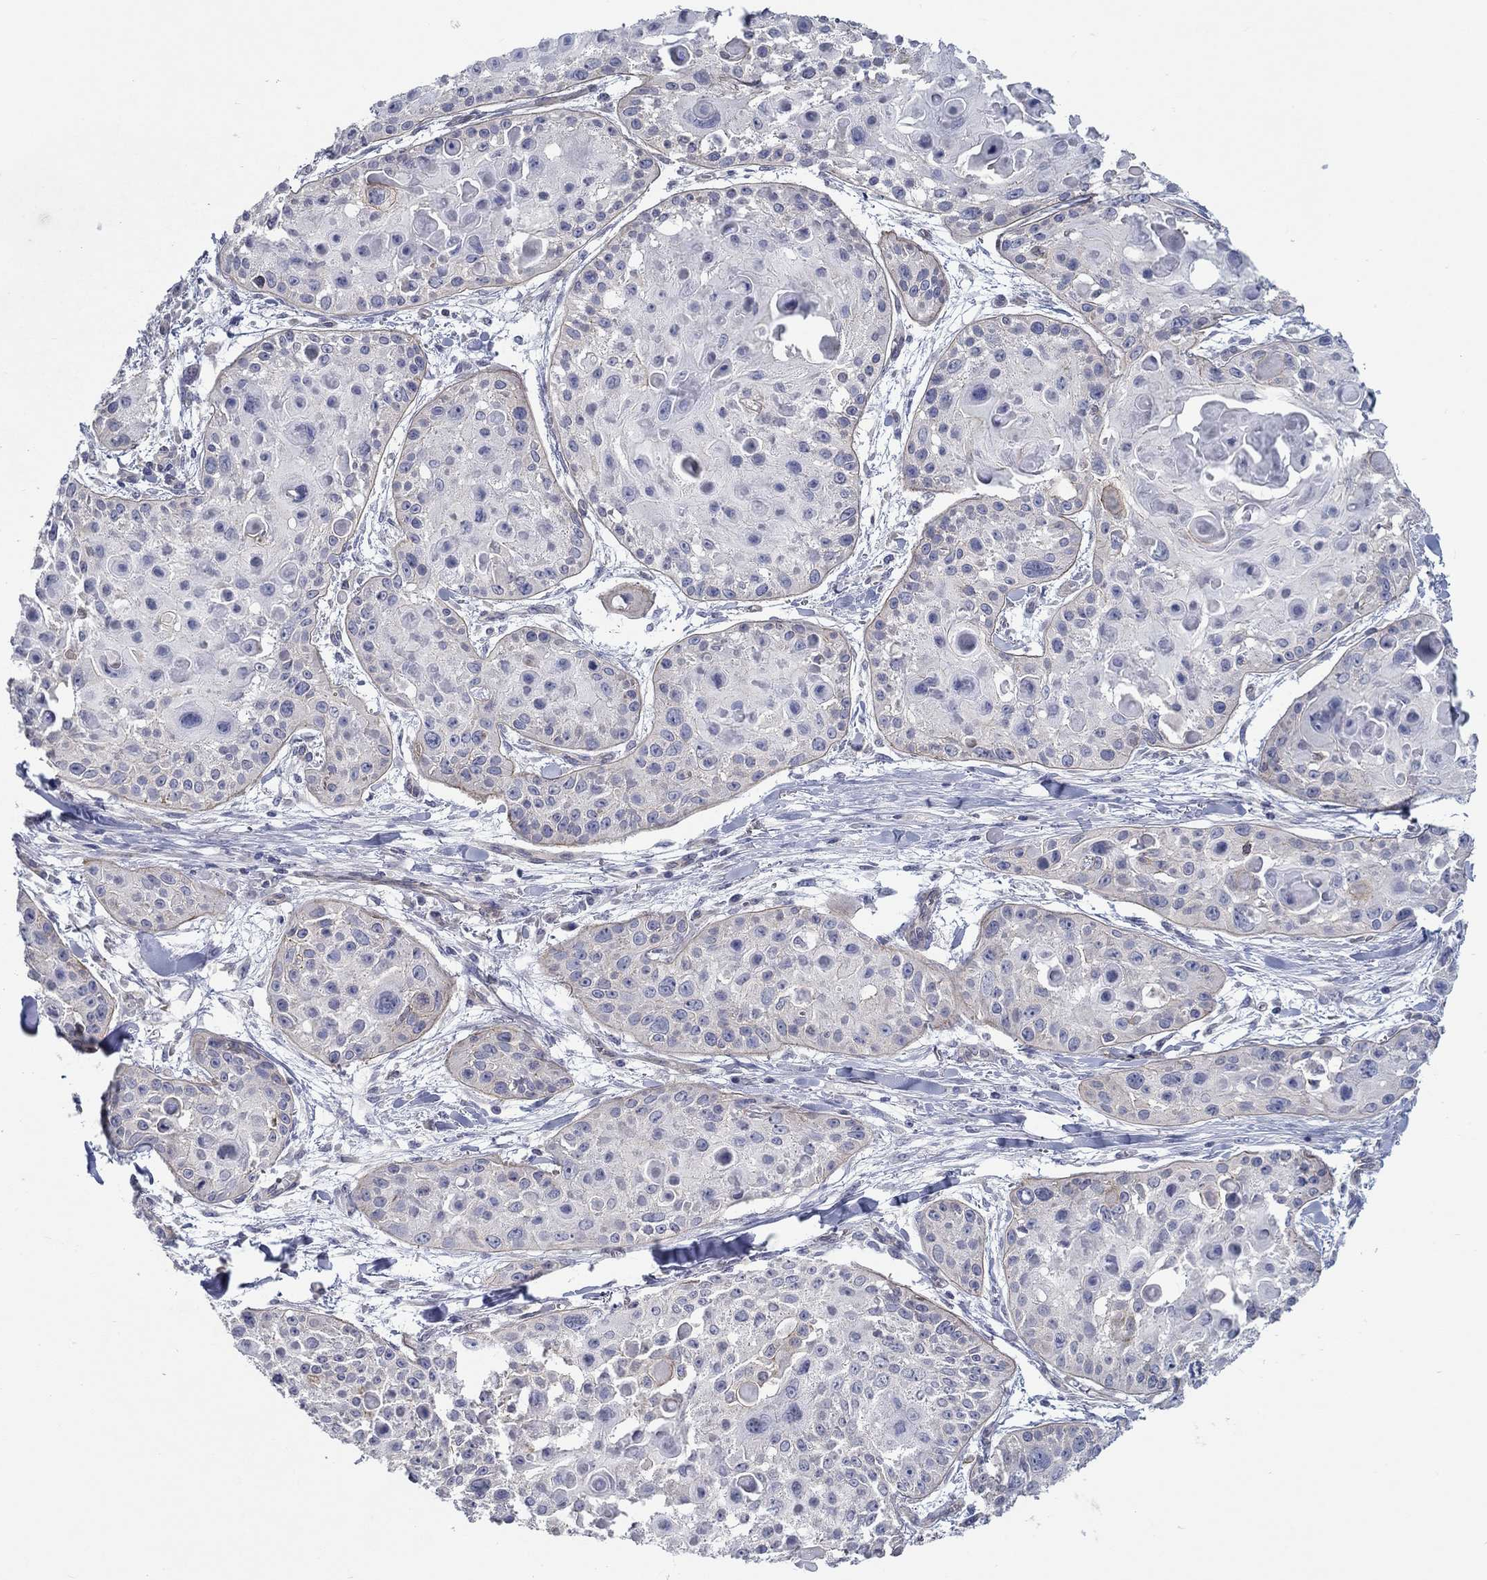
{"staining": {"intensity": "negative", "quantity": "none", "location": "none"}, "tissue": "skin cancer", "cell_type": "Tumor cells", "image_type": "cancer", "snomed": [{"axis": "morphology", "description": "Squamous cell carcinoma, NOS"}, {"axis": "topography", "description": "Skin"}, {"axis": "topography", "description": "Anal"}], "caption": "Tumor cells are negative for brown protein staining in skin cancer. (DAB (3,3'-diaminobenzidine) immunohistochemistry visualized using brightfield microscopy, high magnification).", "gene": "ERMP1", "patient": {"sex": "female", "age": 75}}